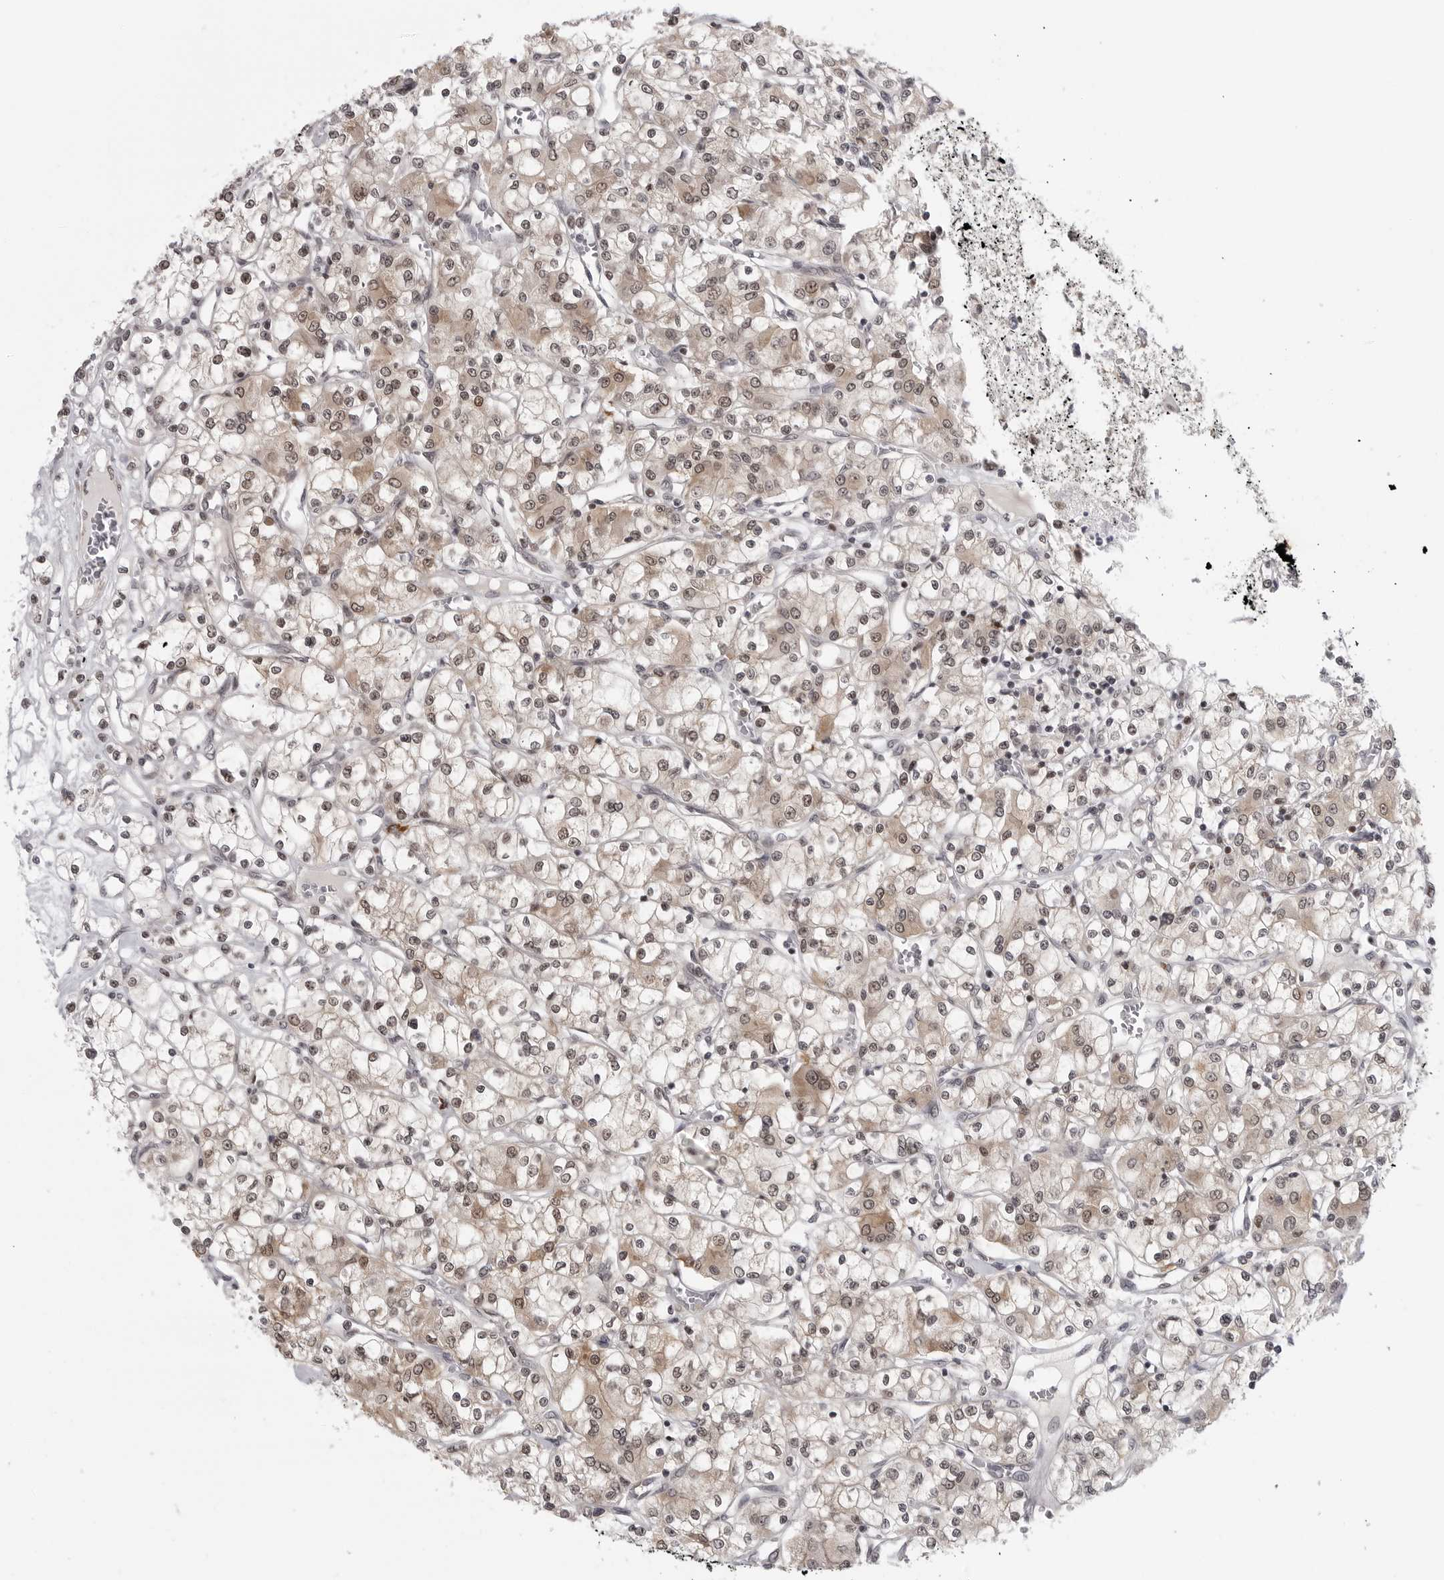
{"staining": {"intensity": "weak", "quantity": "25%-75%", "location": "cytoplasmic/membranous,nuclear"}, "tissue": "renal cancer", "cell_type": "Tumor cells", "image_type": "cancer", "snomed": [{"axis": "morphology", "description": "Adenocarcinoma, NOS"}, {"axis": "topography", "description": "Kidney"}], "caption": "Protein analysis of renal cancer (adenocarcinoma) tissue shows weak cytoplasmic/membranous and nuclear staining in approximately 25%-75% of tumor cells. Immunohistochemistry stains the protein of interest in brown and the nuclei are stained blue.", "gene": "PRDM10", "patient": {"sex": "female", "age": 59}}